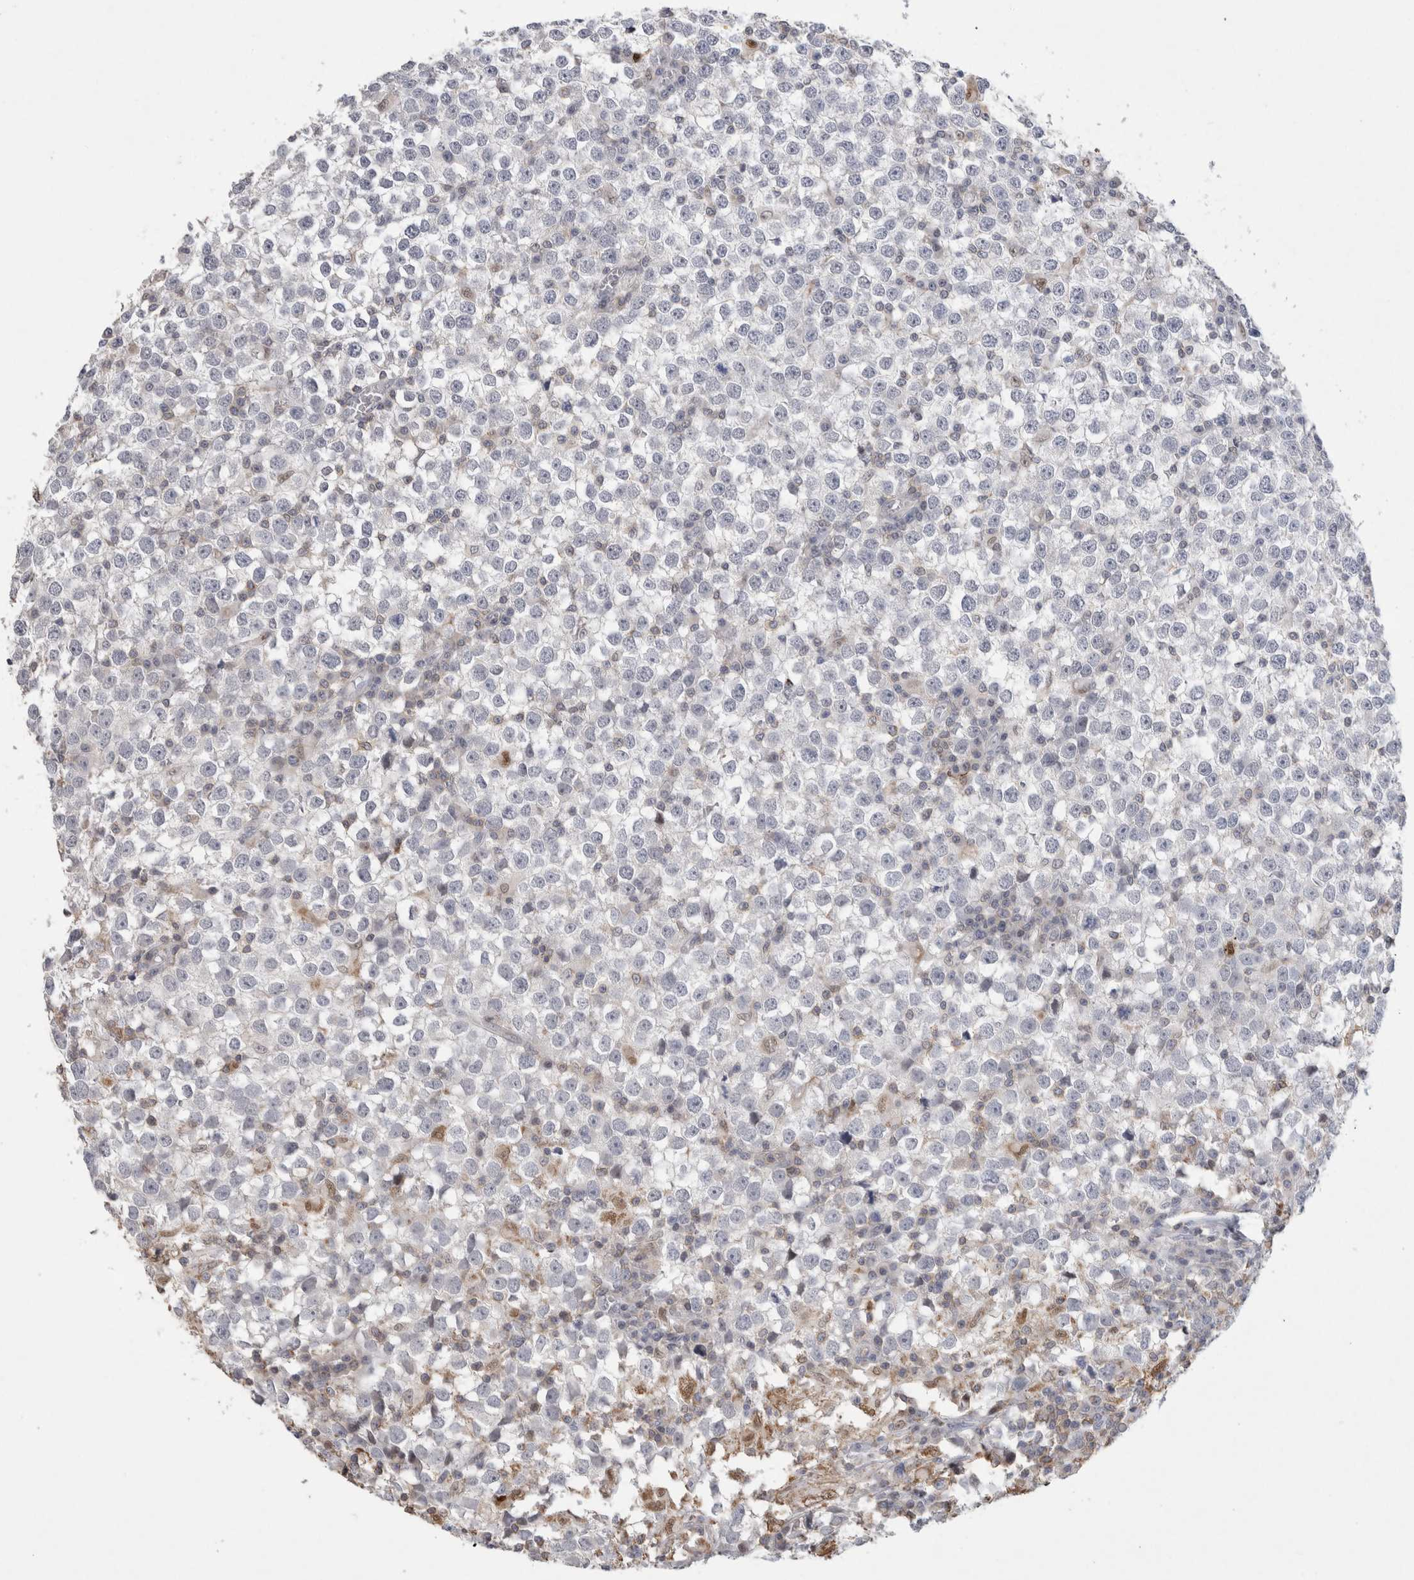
{"staining": {"intensity": "negative", "quantity": "none", "location": "none"}, "tissue": "testis cancer", "cell_type": "Tumor cells", "image_type": "cancer", "snomed": [{"axis": "morphology", "description": "Seminoma, NOS"}, {"axis": "topography", "description": "Testis"}], "caption": "IHC of human seminoma (testis) displays no expression in tumor cells.", "gene": "AGMAT", "patient": {"sex": "male", "age": 65}}